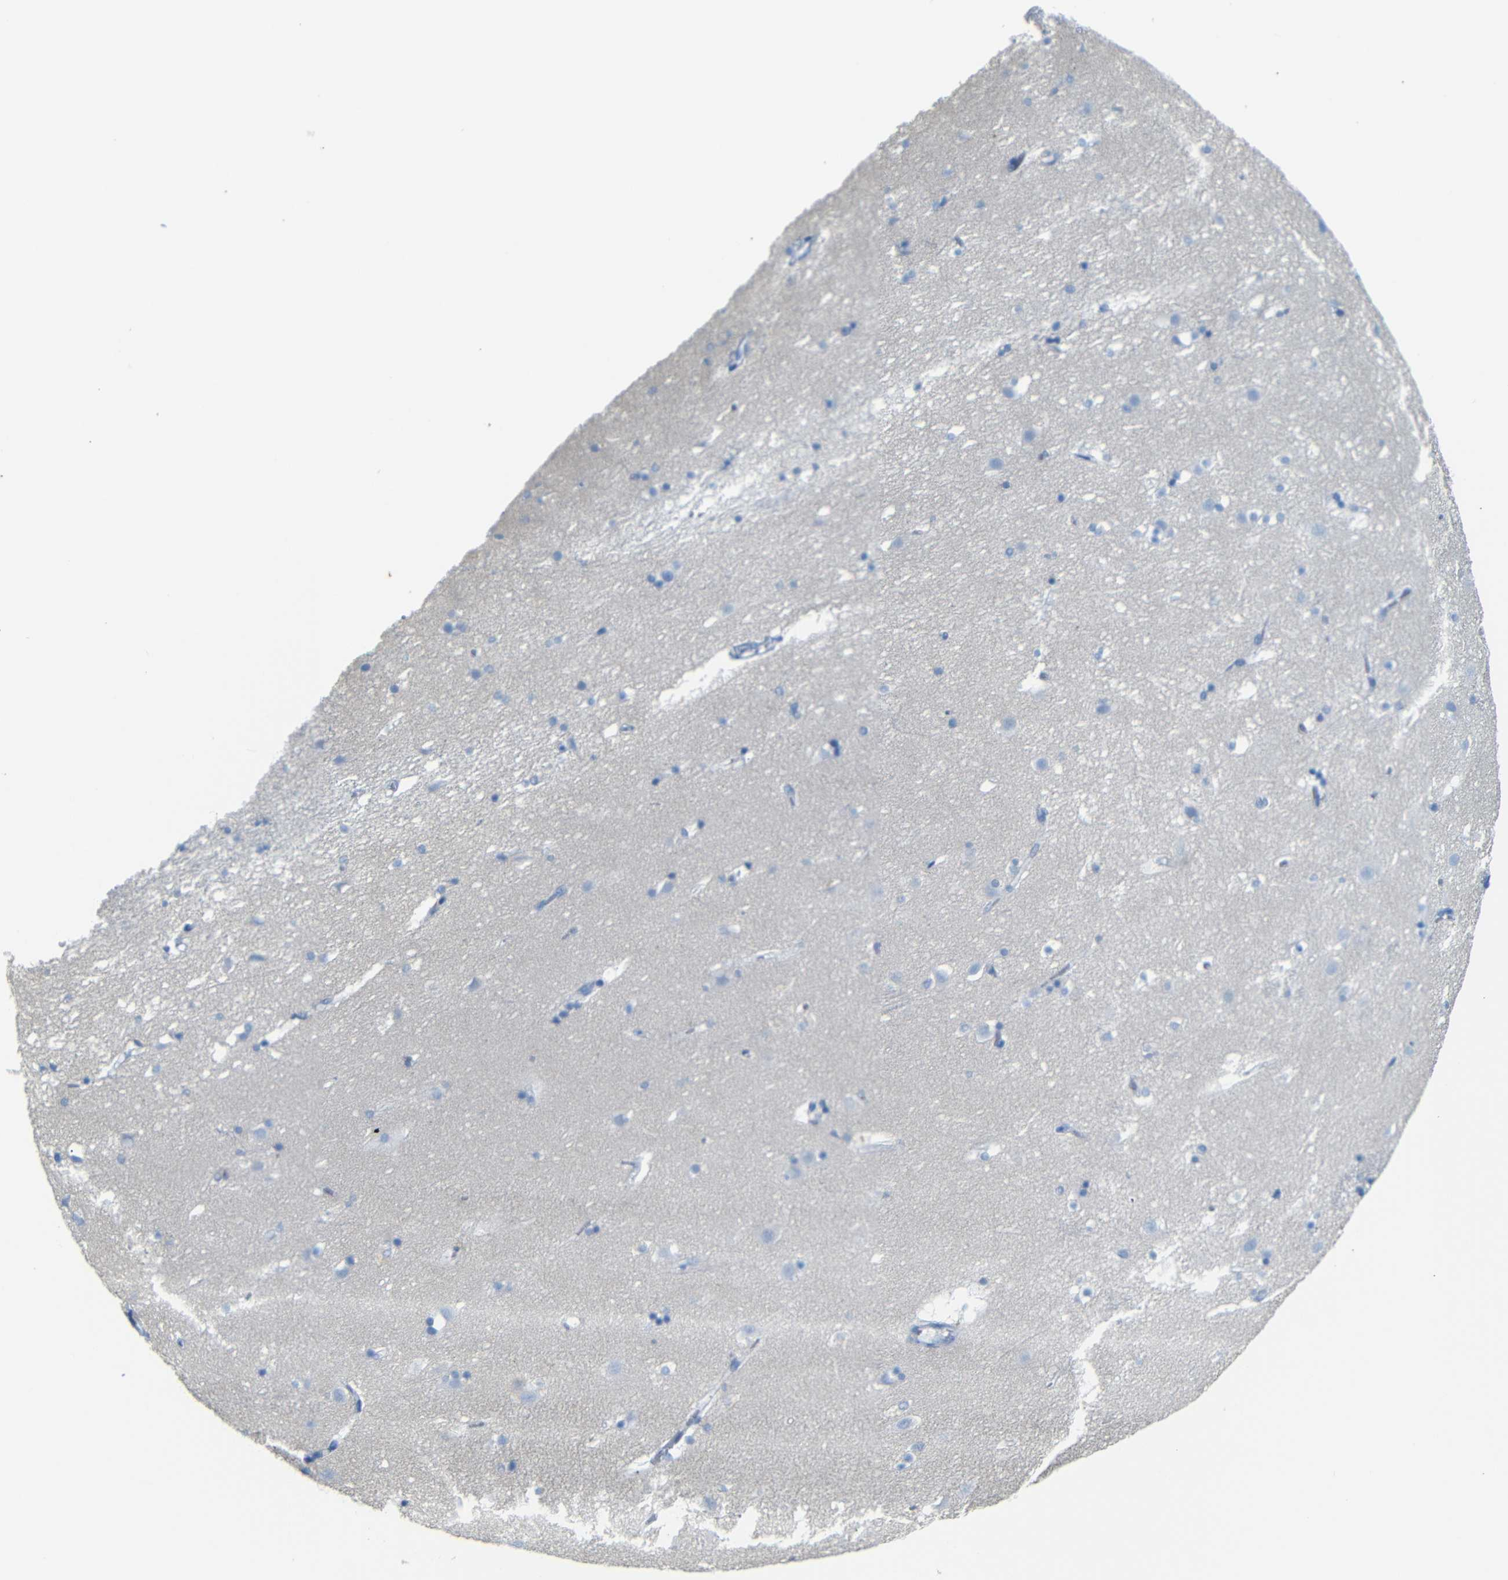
{"staining": {"intensity": "negative", "quantity": "none", "location": "none"}, "tissue": "caudate", "cell_type": "Glial cells", "image_type": "normal", "snomed": [{"axis": "morphology", "description": "Normal tissue, NOS"}, {"axis": "topography", "description": "Lateral ventricle wall"}], "caption": "DAB (3,3'-diaminobenzidine) immunohistochemical staining of normal human caudate shows no significant positivity in glial cells. The staining was performed using DAB (3,3'-diaminobenzidine) to visualize the protein expression in brown, while the nuclei were stained in blue with hematoxylin (Magnification: 20x).", "gene": "FCRL1", "patient": {"sex": "male", "age": 45}}